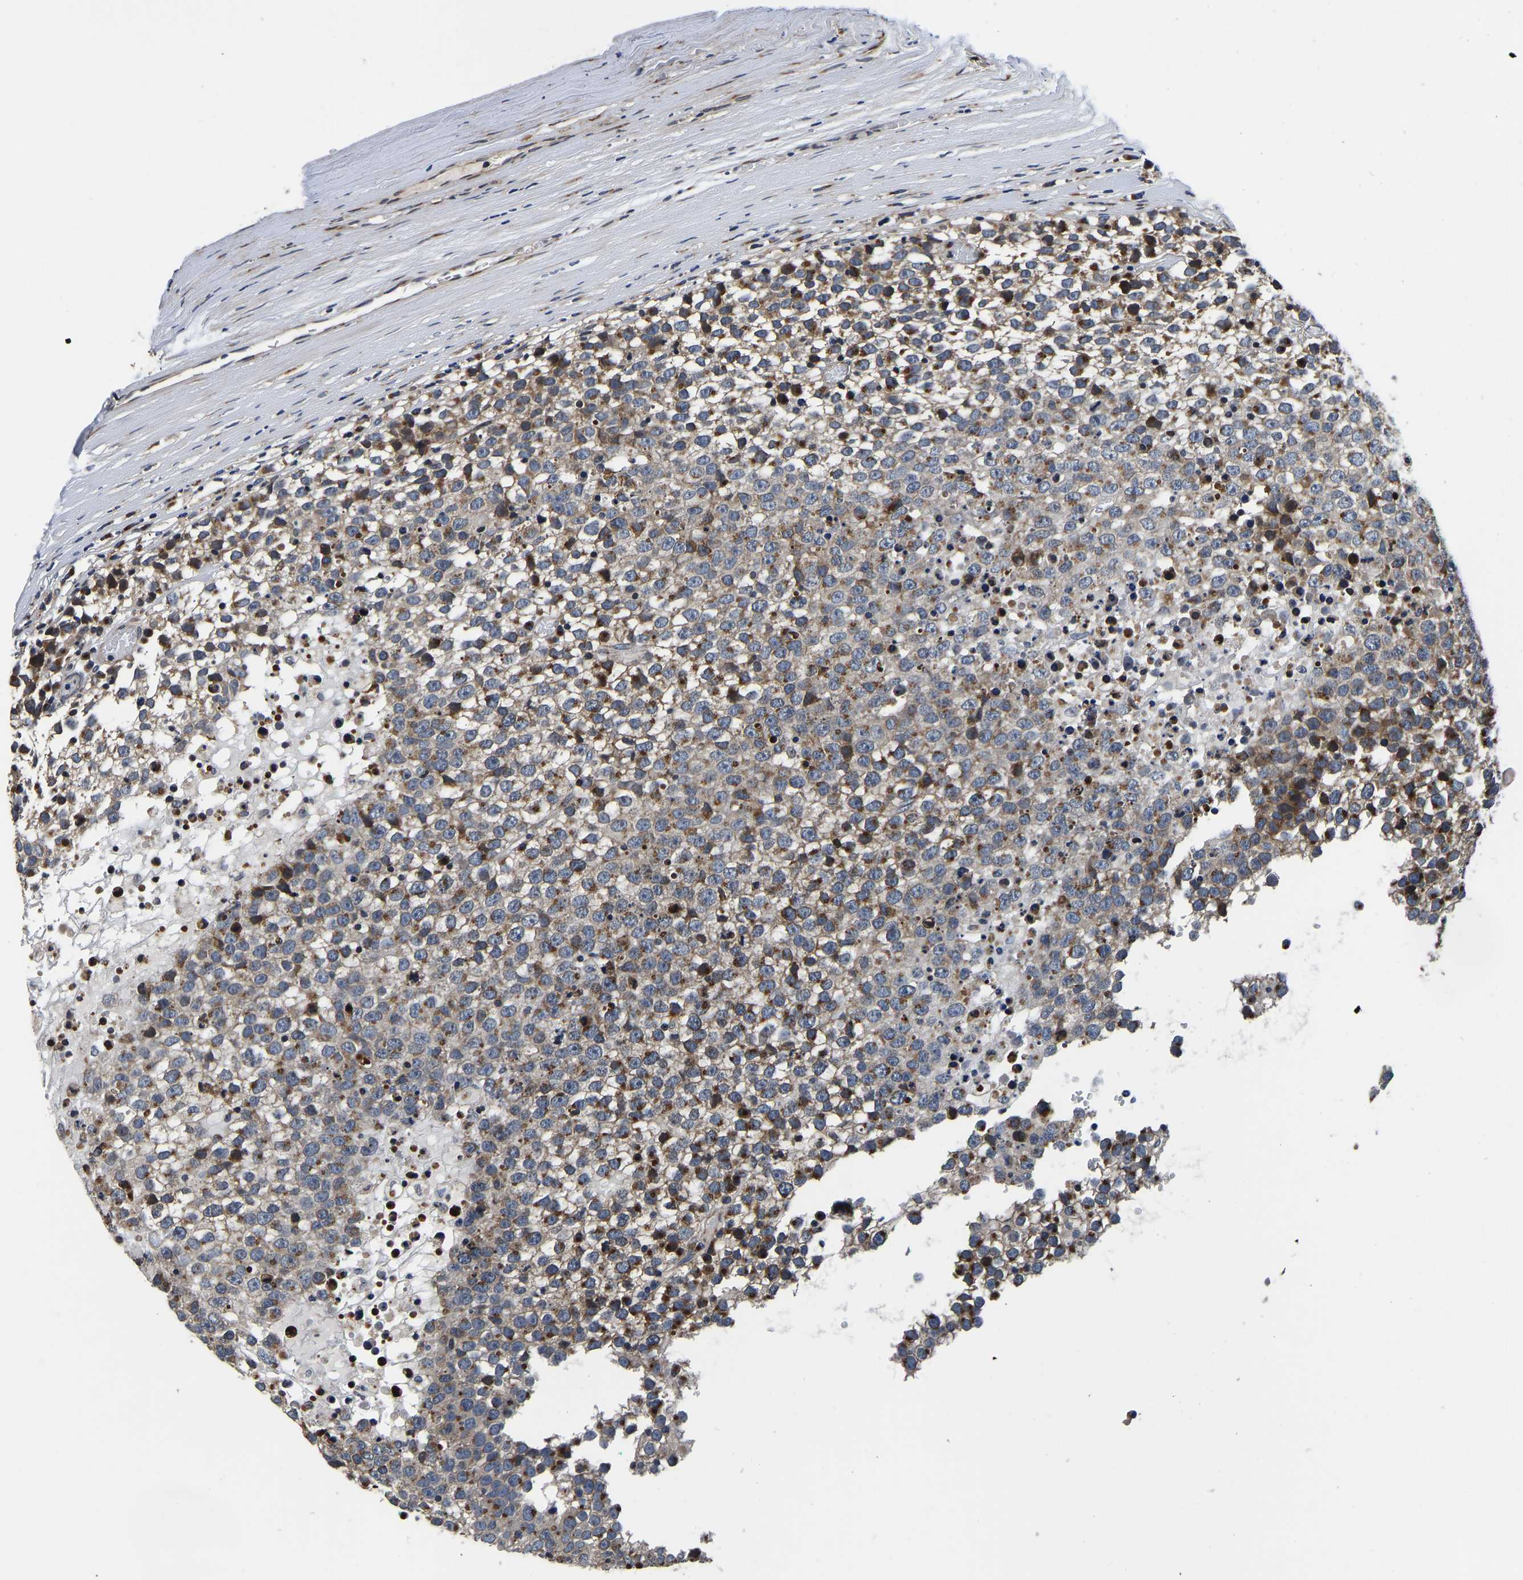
{"staining": {"intensity": "moderate", "quantity": ">75%", "location": "cytoplasmic/membranous"}, "tissue": "testis cancer", "cell_type": "Tumor cells", "image_type": "cancer", "snomed": [{"axis": "morphology", "description": "Seminoma, NOS"}, {"axis": "topography", "description": "Testis"}], "caption": "Moderate cytoplasmic/membranous positivity for a protein is identified in approximately >75% of tumor cells of testis seminoma using immunohistochemistry.", "gene": "RABAC1", "patient": {"sex": "male", "age": 65}}